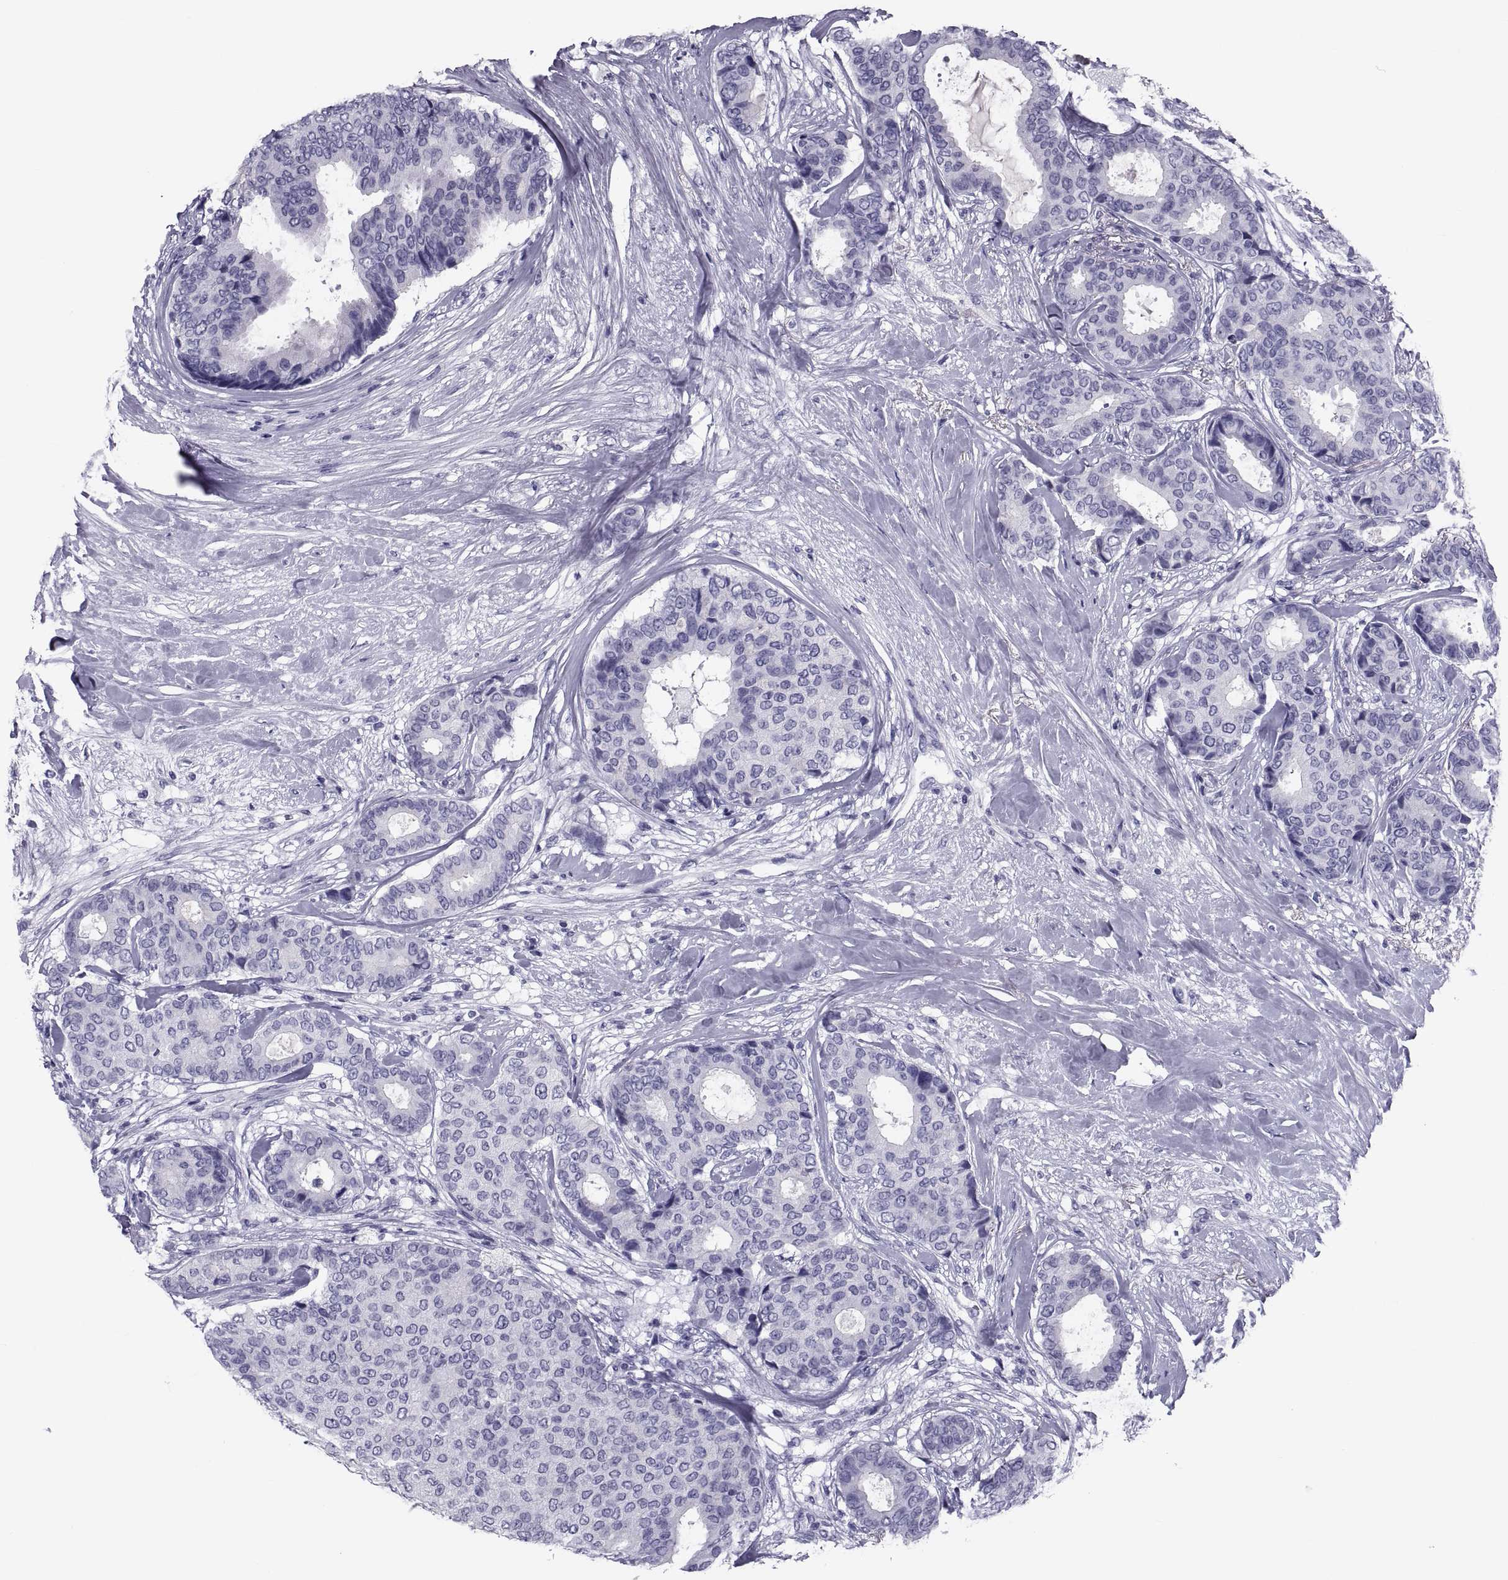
{"staining": {"intensity": "negative", "quantity": "none", "location": "none"}, "tissue": "breast cancer", "cell_type": "Tumor cells", "image_type": "cancer", "snomed": [{"axis": "morphology", "description": "Duct carcinoma"}, {"axis": "topography", "description": "Breast"}], "caption": "Tumor cells show no significant protein positivity in breast cancer. (IHC, brightfield microscopy, high magnification).", "gene": "CRISP1", "patient": {"sex": "female", "age": 75}}